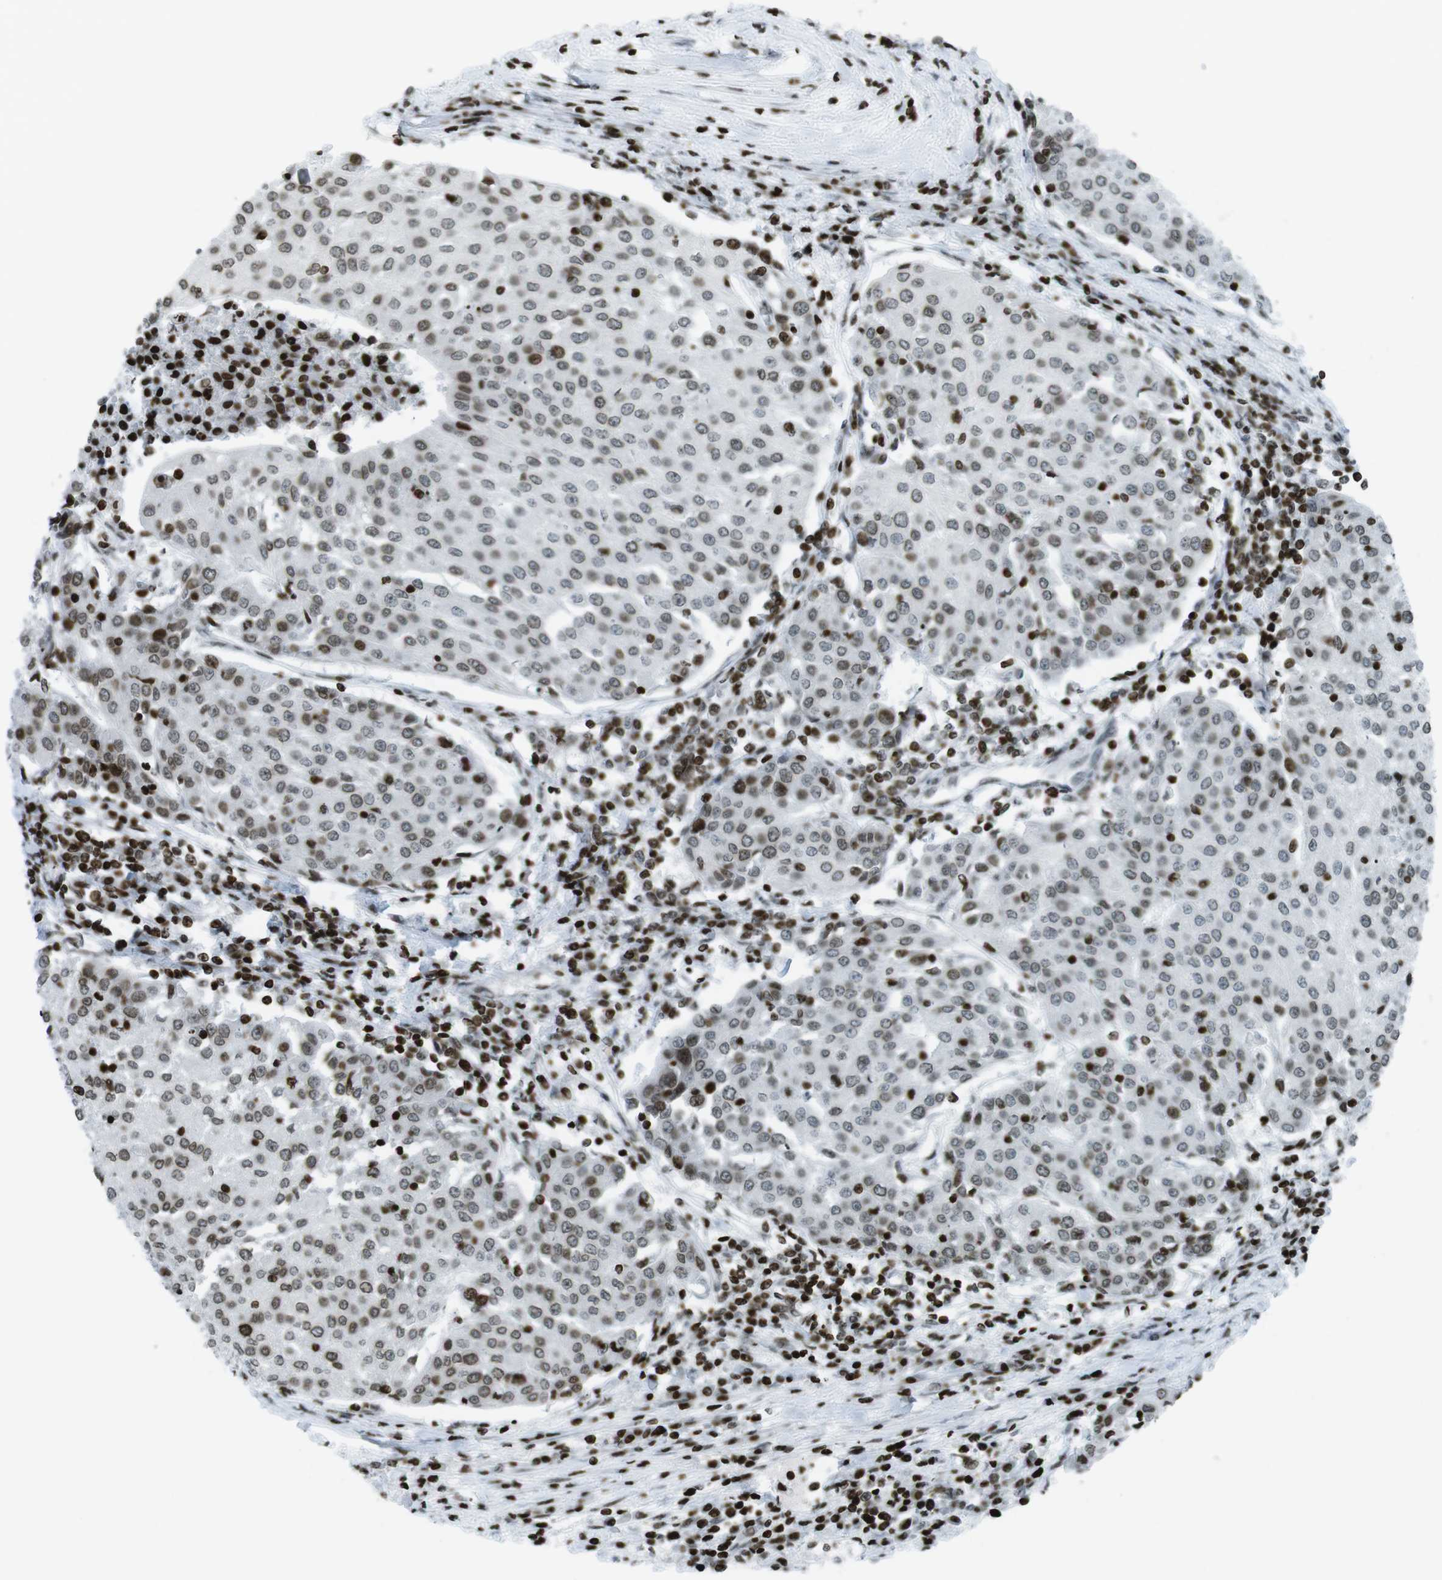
{"staining": {"intensity": "moderate", "quantity": "25%-75%", "location": "nuclear"}, "tissue": "urothelial cancer", "cell_type": "Tumor cells", "image_type": "cancer", "snomed": [{"axis": "morphology", "description": "Urothelial carcinoma, High grade"}, {"axis": "topography", "description": "Urinary bladder"}], "caption": "There is medium levels of moderate nuclear expression in tumor cells of urothelial cancer, as demonstrated by immunohistochemical staining (brown color).", "gene": "H2AC8", "patient": {"sex": "female", "age": 85}}